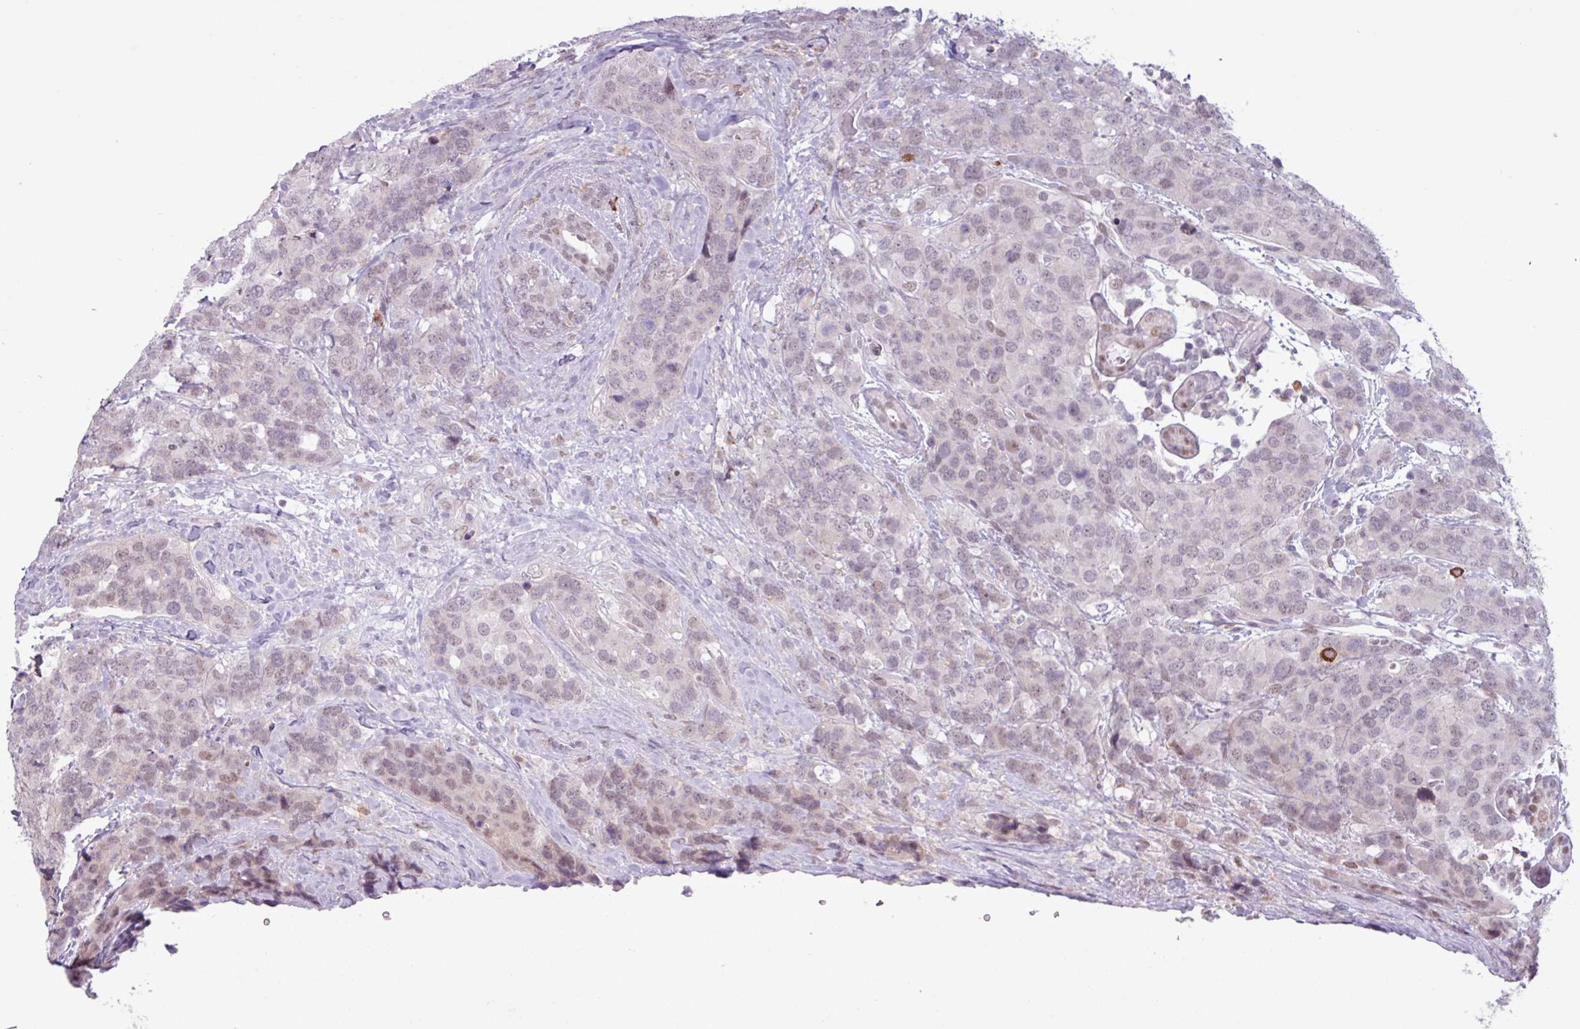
{"staining": {"intensity": "weak", "quantity": "<25%", "location": "nuclear"}, "tissue": "breast cancer", "cell_type": "Tumor cells", "image_type": "cancer", "snomed": [{"axis": "morphology", "description": "Lobular carcinoma"}, {"axis": "topography", "description": "Breast"}], "caption": "High magnification brightfield microscopy of lobular carcinoma (breast) stained with DAB (brown) and counterstained with hematoxylin (blue): tumor cells show no significant positivity. Brightfield microscopy of immunohistochemistry stained with DAB (brown) and hematoxylin (blue), captured at high magnification.", "gene": "NOTCH2", "patient": {"sex": "female", "age": 59}}